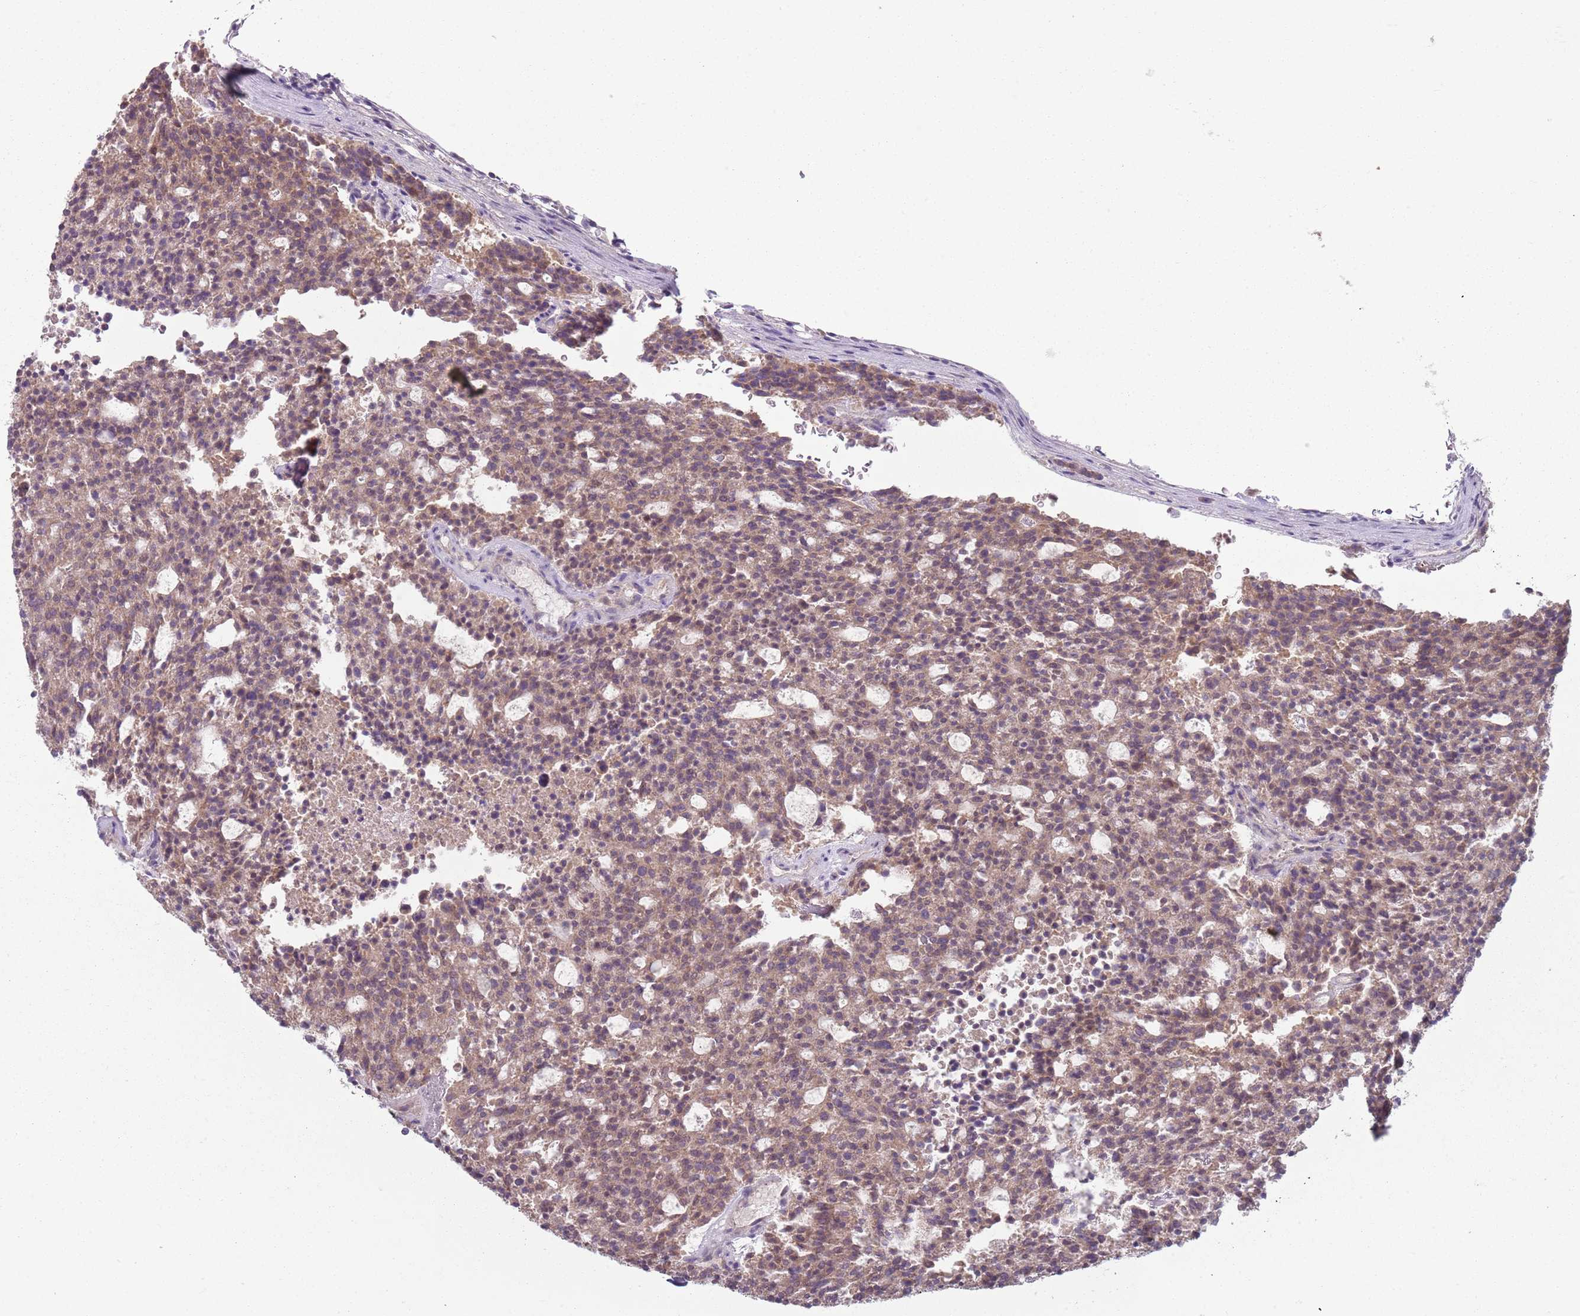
{"staining": {"intensity": "weak", "quantity": ">75%", "location": "cytoplasmic/membranous"}, "tissue": "carcinoid", "cell_type": "Tumor cells", "image_type": "cancer", "snomed": [{"axis": "morphology", "description": "Carcinoid, malignant, NOS"}, {"axis": "topography", "description": "Pancreas"}], "caption": "Immunohistochemical staining of human carcinoid (malignant) reveals low levels of weak cytoplasmic/membranous protein expression in about >75% of tumor cells. (Stains: DAB in brown, nuclei in blue, Microscopy: brightfield microscopy at high magnification).", "gene": "SMARCAL1", "patient": {"sex": "female", "age": 54}}